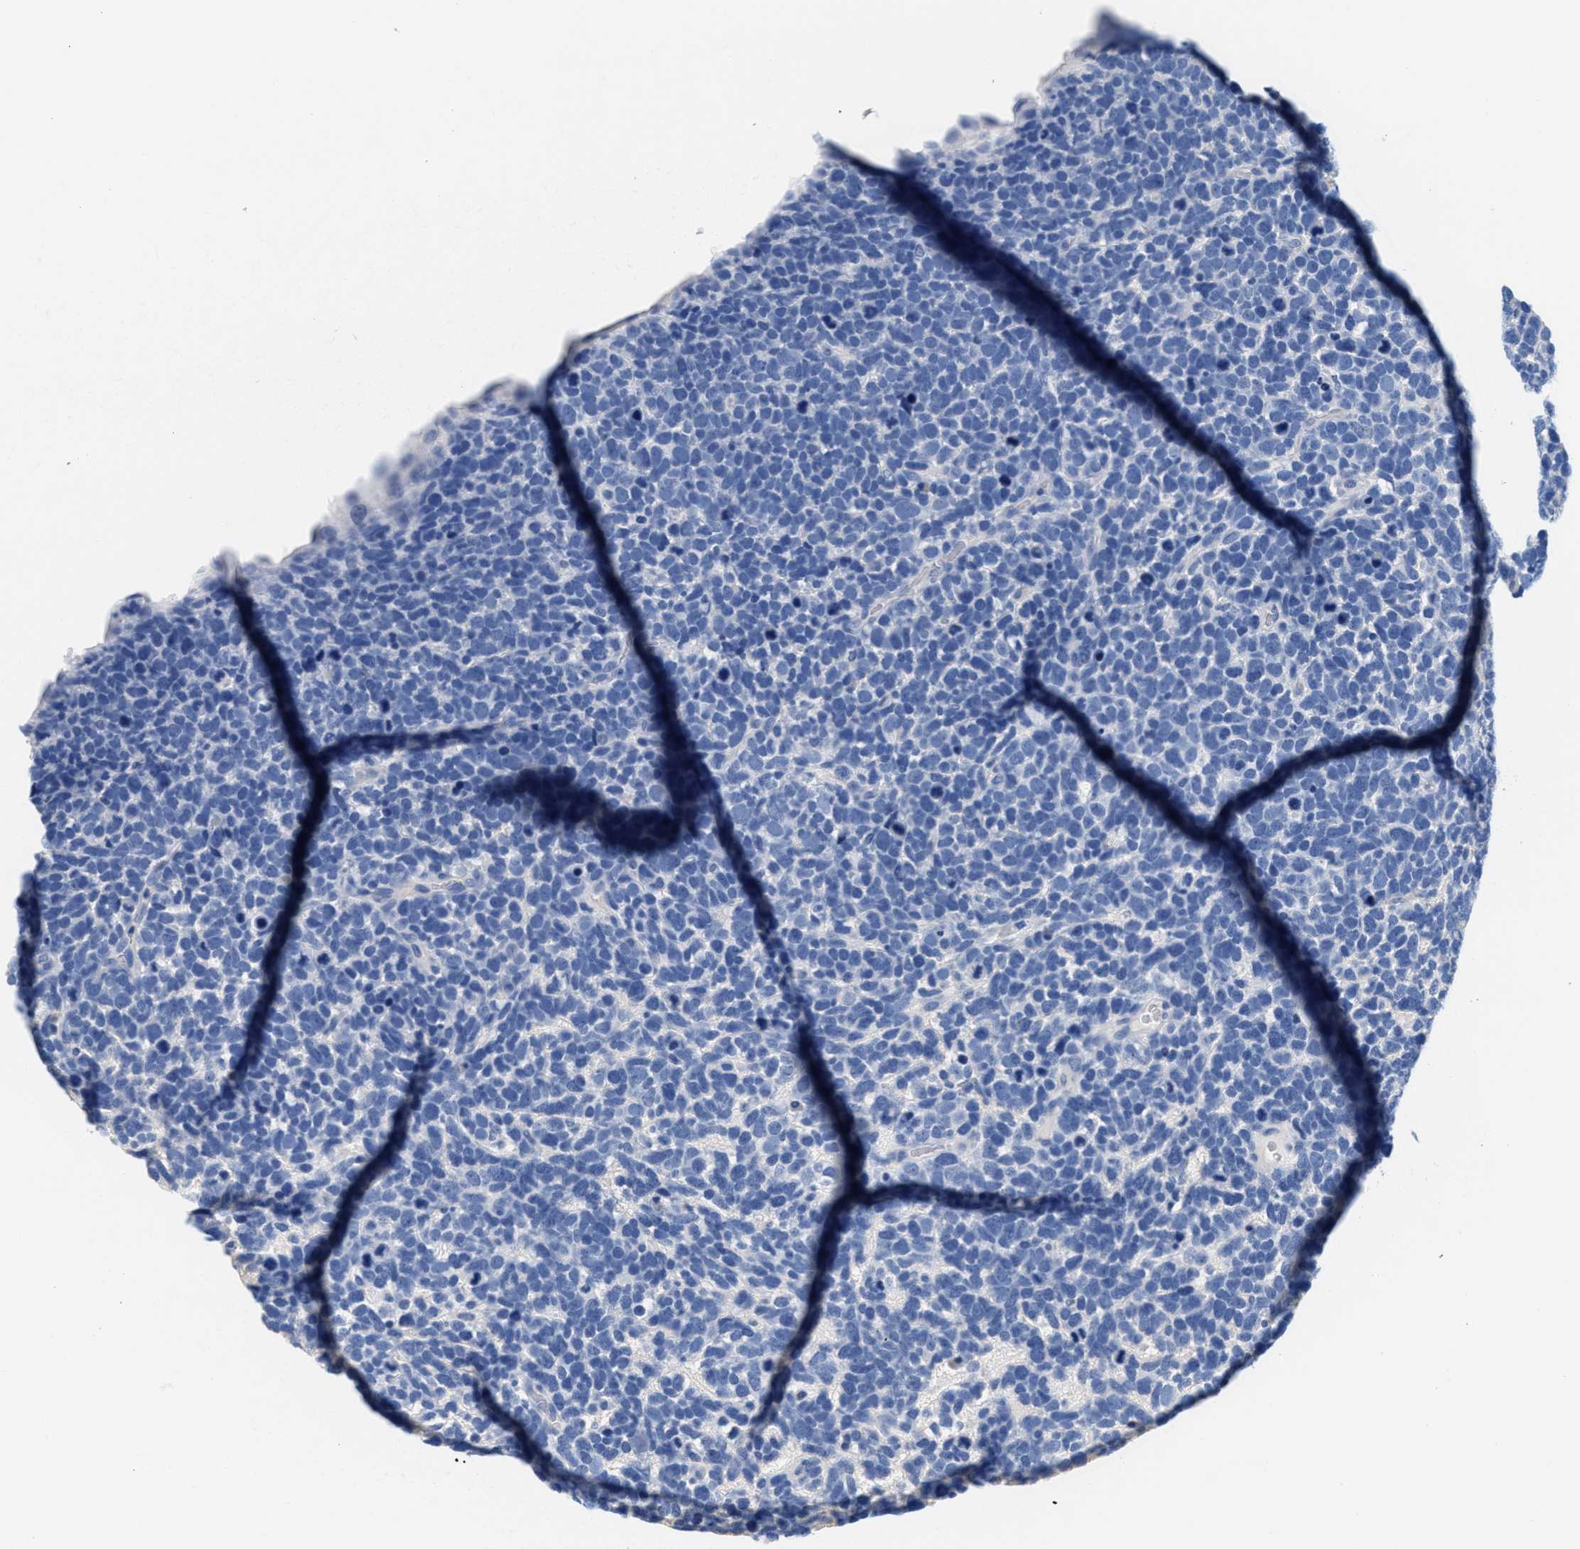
{"staining": {"intensity": "negative", "quantity": "none", "location": "none"}, "tissue": "urothelial cancer", "cell_type": "Tumor cells", "image_type": "cancer", "snomed": [{"axis": "morphology", "description": "Urothelial carcinoma, High grade"}, {"axis": "topography", "description": "Urinary bladder"}], "caption": "An image of urothelial cancer stained for a protein reveals no brown staining in tumor cells.", "gene": "SLFN13", "patient": {"sex": "female", "age": 82}}